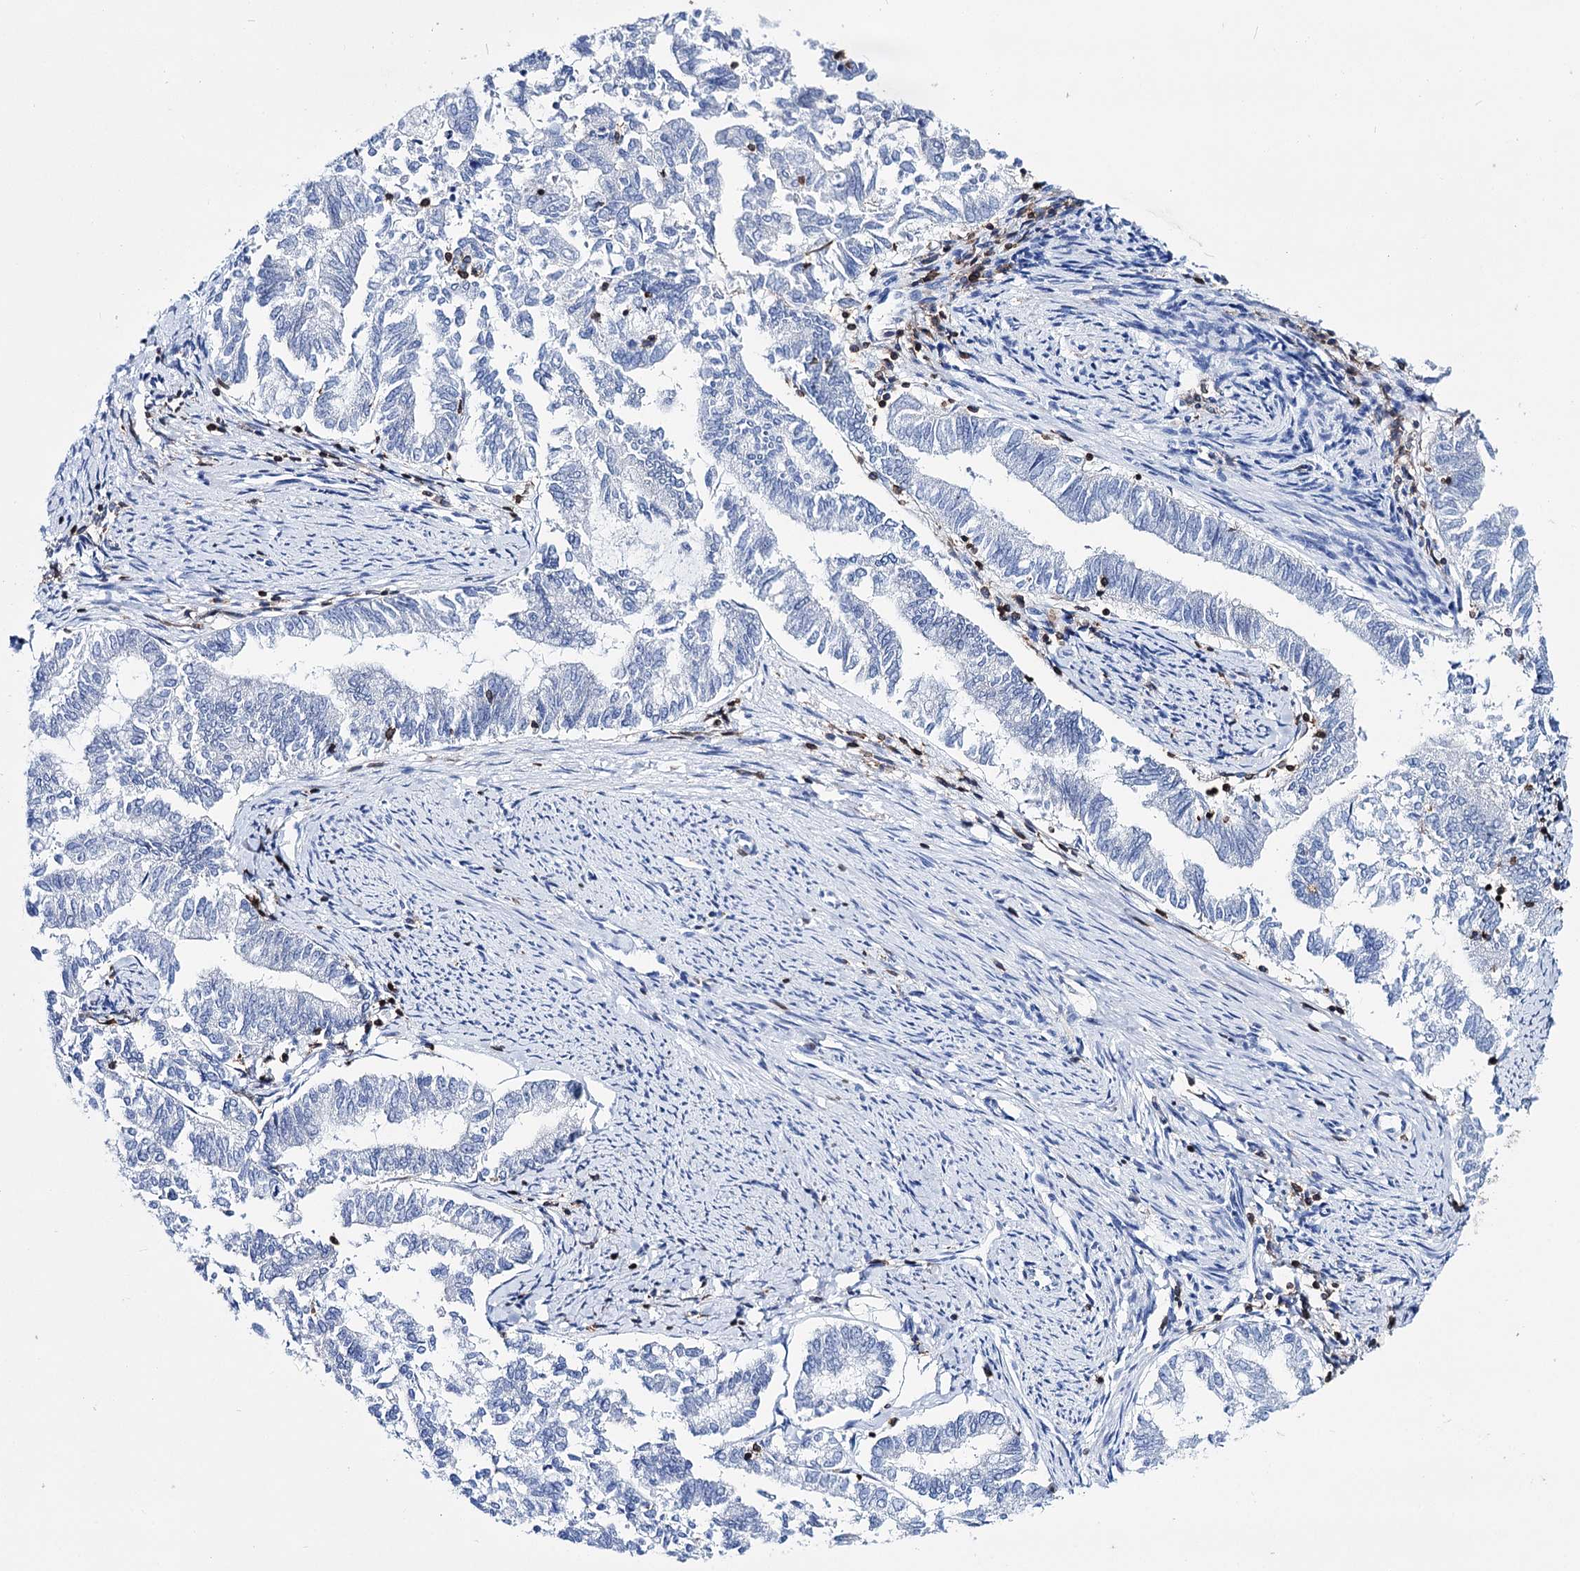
{"staining": {"intensity": "negative", "quantity": "none", "location": "none"}, "tissue": "endometrial cancer", "cell_type": "Tumor cells", "image_type": "cancer", "snomed": [{"axis": "morphology", "description": "Adenocarcinoma, NOS"}, {"axis": "topography", "description": "Endometrium"}], "caption": "DAB (3,3'-diaminobenzidine) immunohistochemical staining of endometrial adenocarcinoma shows no significant positivity in tumor cells.", "gene": "DEF6", "patient": {"sex": "female", "age": 79}}